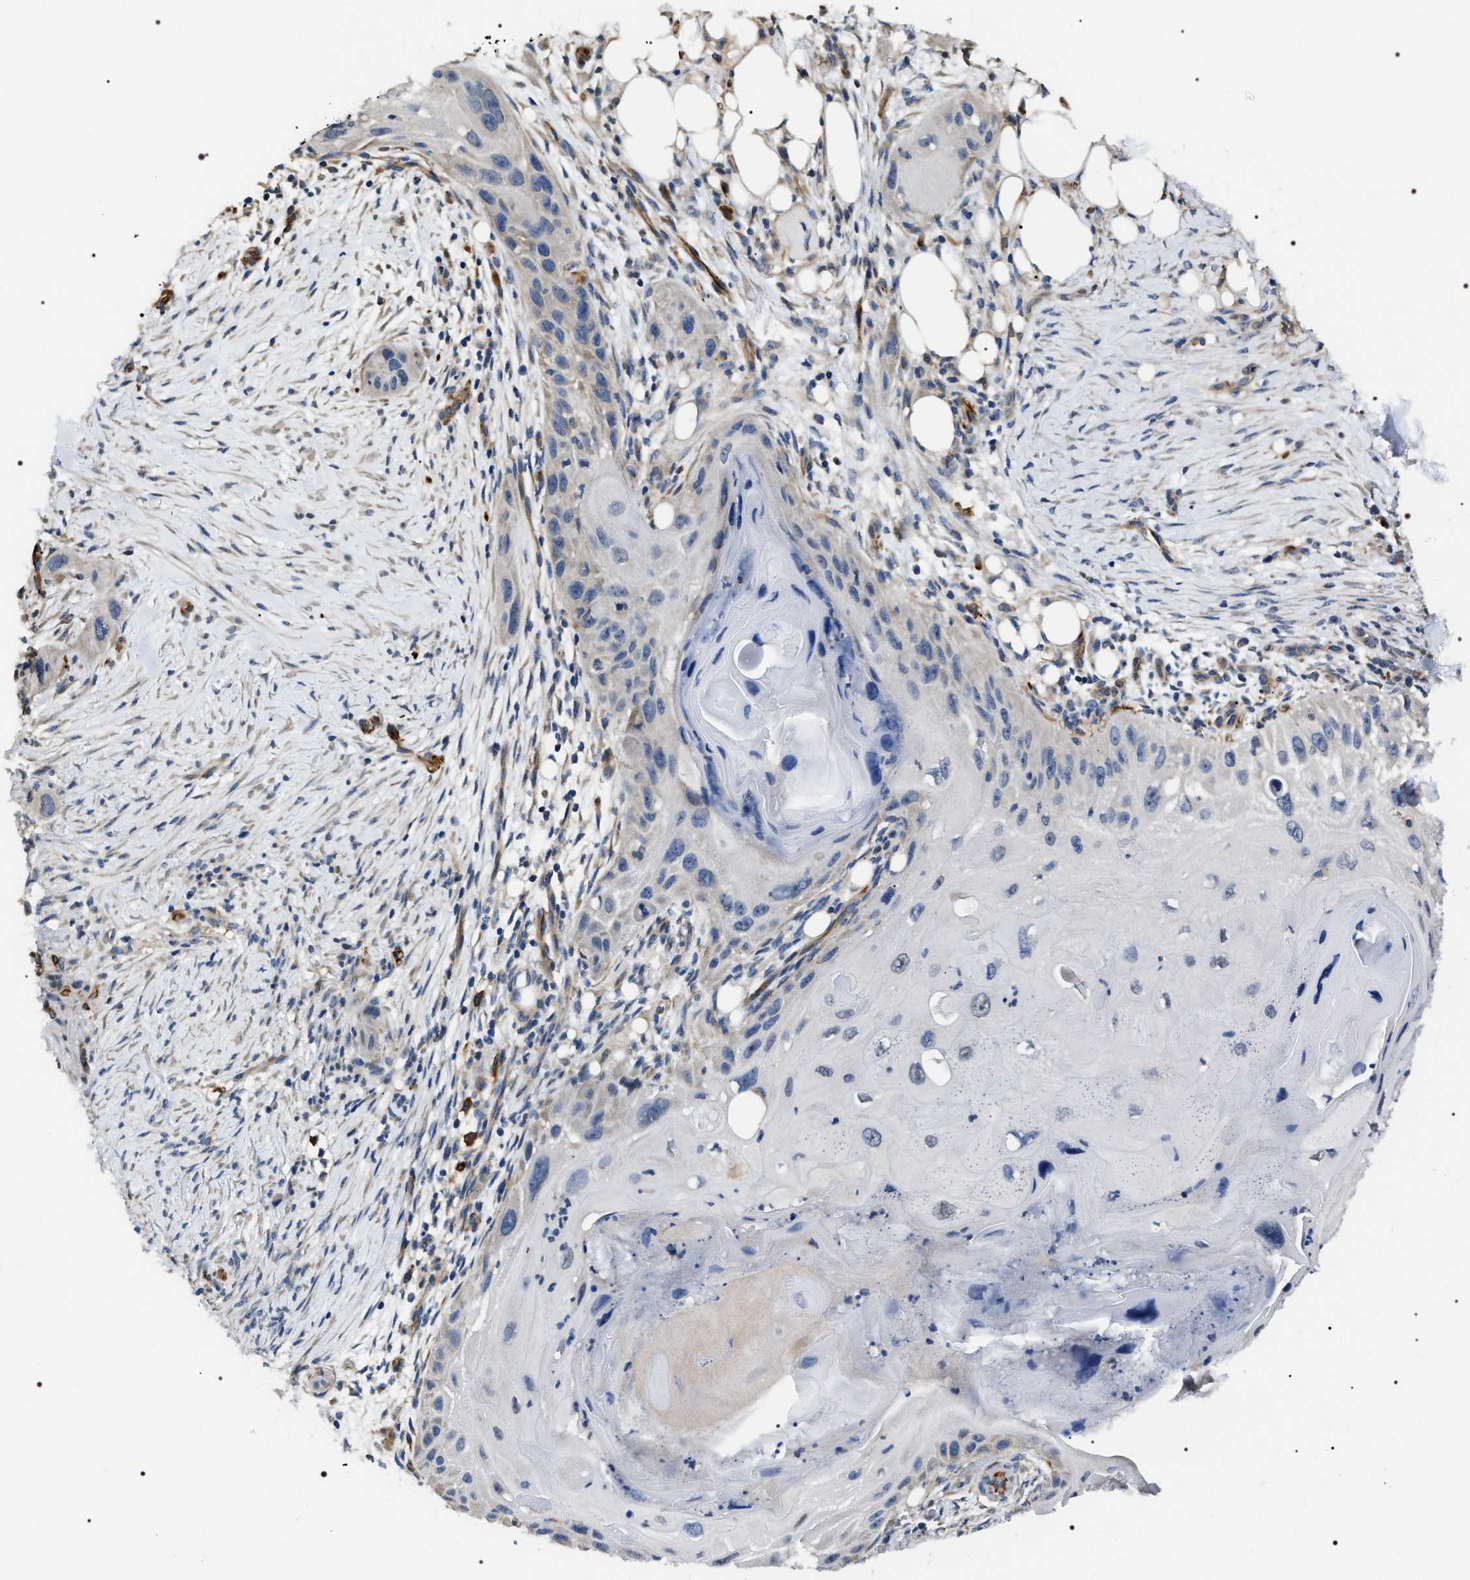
{"staining": {"intensity": "negative", "quantity": "none", "location": "none"}, "tissue": "skin cancer", "cell_type": "Tumor cells", "image_type": "cancer", "snomed": [{"axis": "morphology", "description": "Squamous cell carcinoma, NOS"}, {"axis": "topography", "description": "Skin"}], "caption": "The micrograph reveals no significant positivity in tumor cells of skin cancer (squamous cell carcinoma).", "gene": "PKD1L1", "patient": {"sex": "female", "age": 77}}